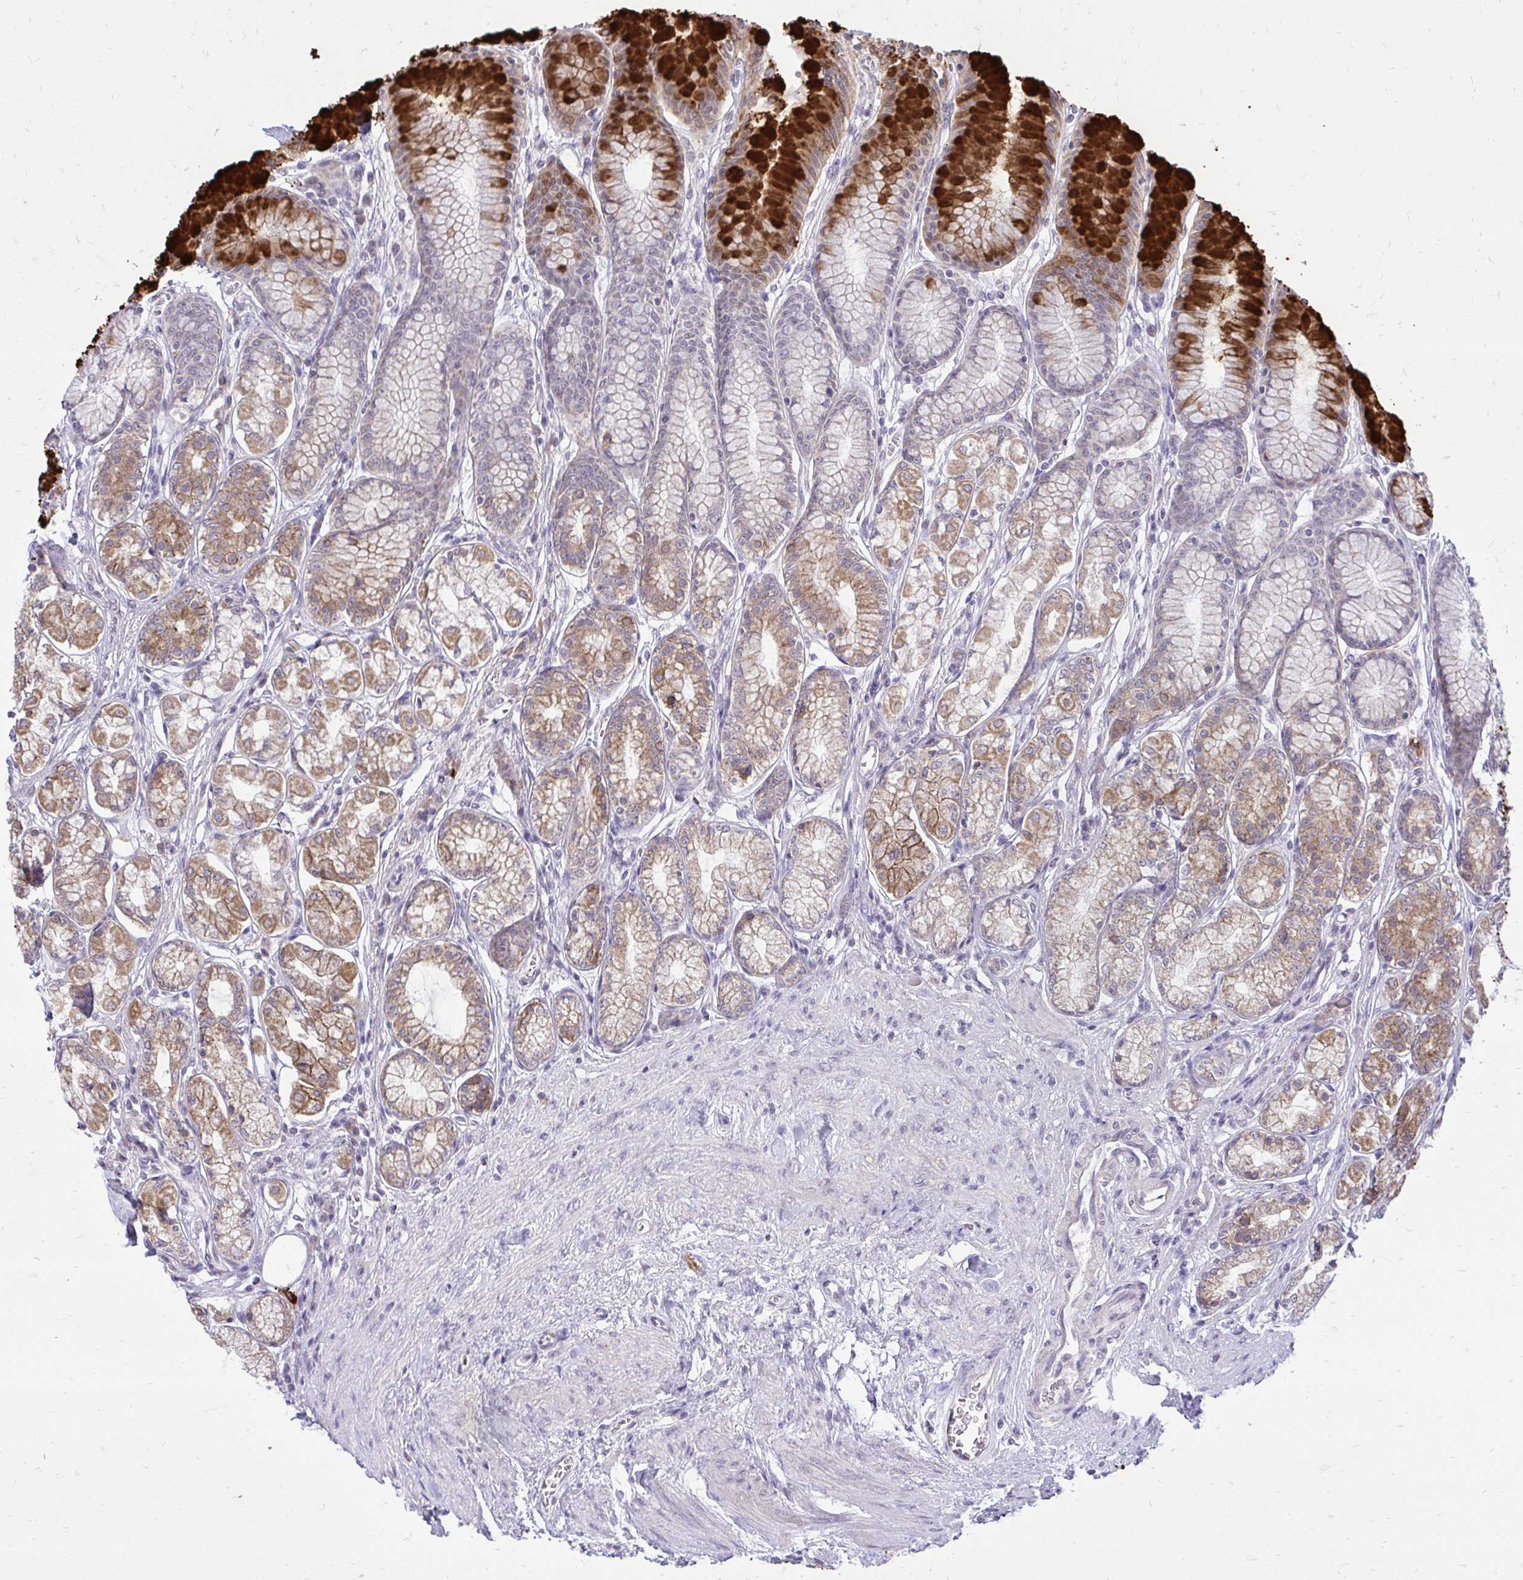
{"staining": {"intensity": "strong", "quantity": ">75%", "location": "cytoplasmic/membranous"}, "tissue": "stomach", "cell_type": "Glandular cells", "image_type": "normal", "snomed": [{"axis": "morphology", "description": "Normal tissue, NOS"}, {"axis": "topography", "description": "Stomach"}, {"axis": "topography", "description": "Stomach, lower"}], "caption": "This photomicrograph shows immunohistochemistry (IHC) staining of unremarkable stomach, with high strong cytoplasmic/membranous positivity in about >75% of glandular cells.", "gene": "SPTBN2", "patient": {"sex": "male", "age": 76}}